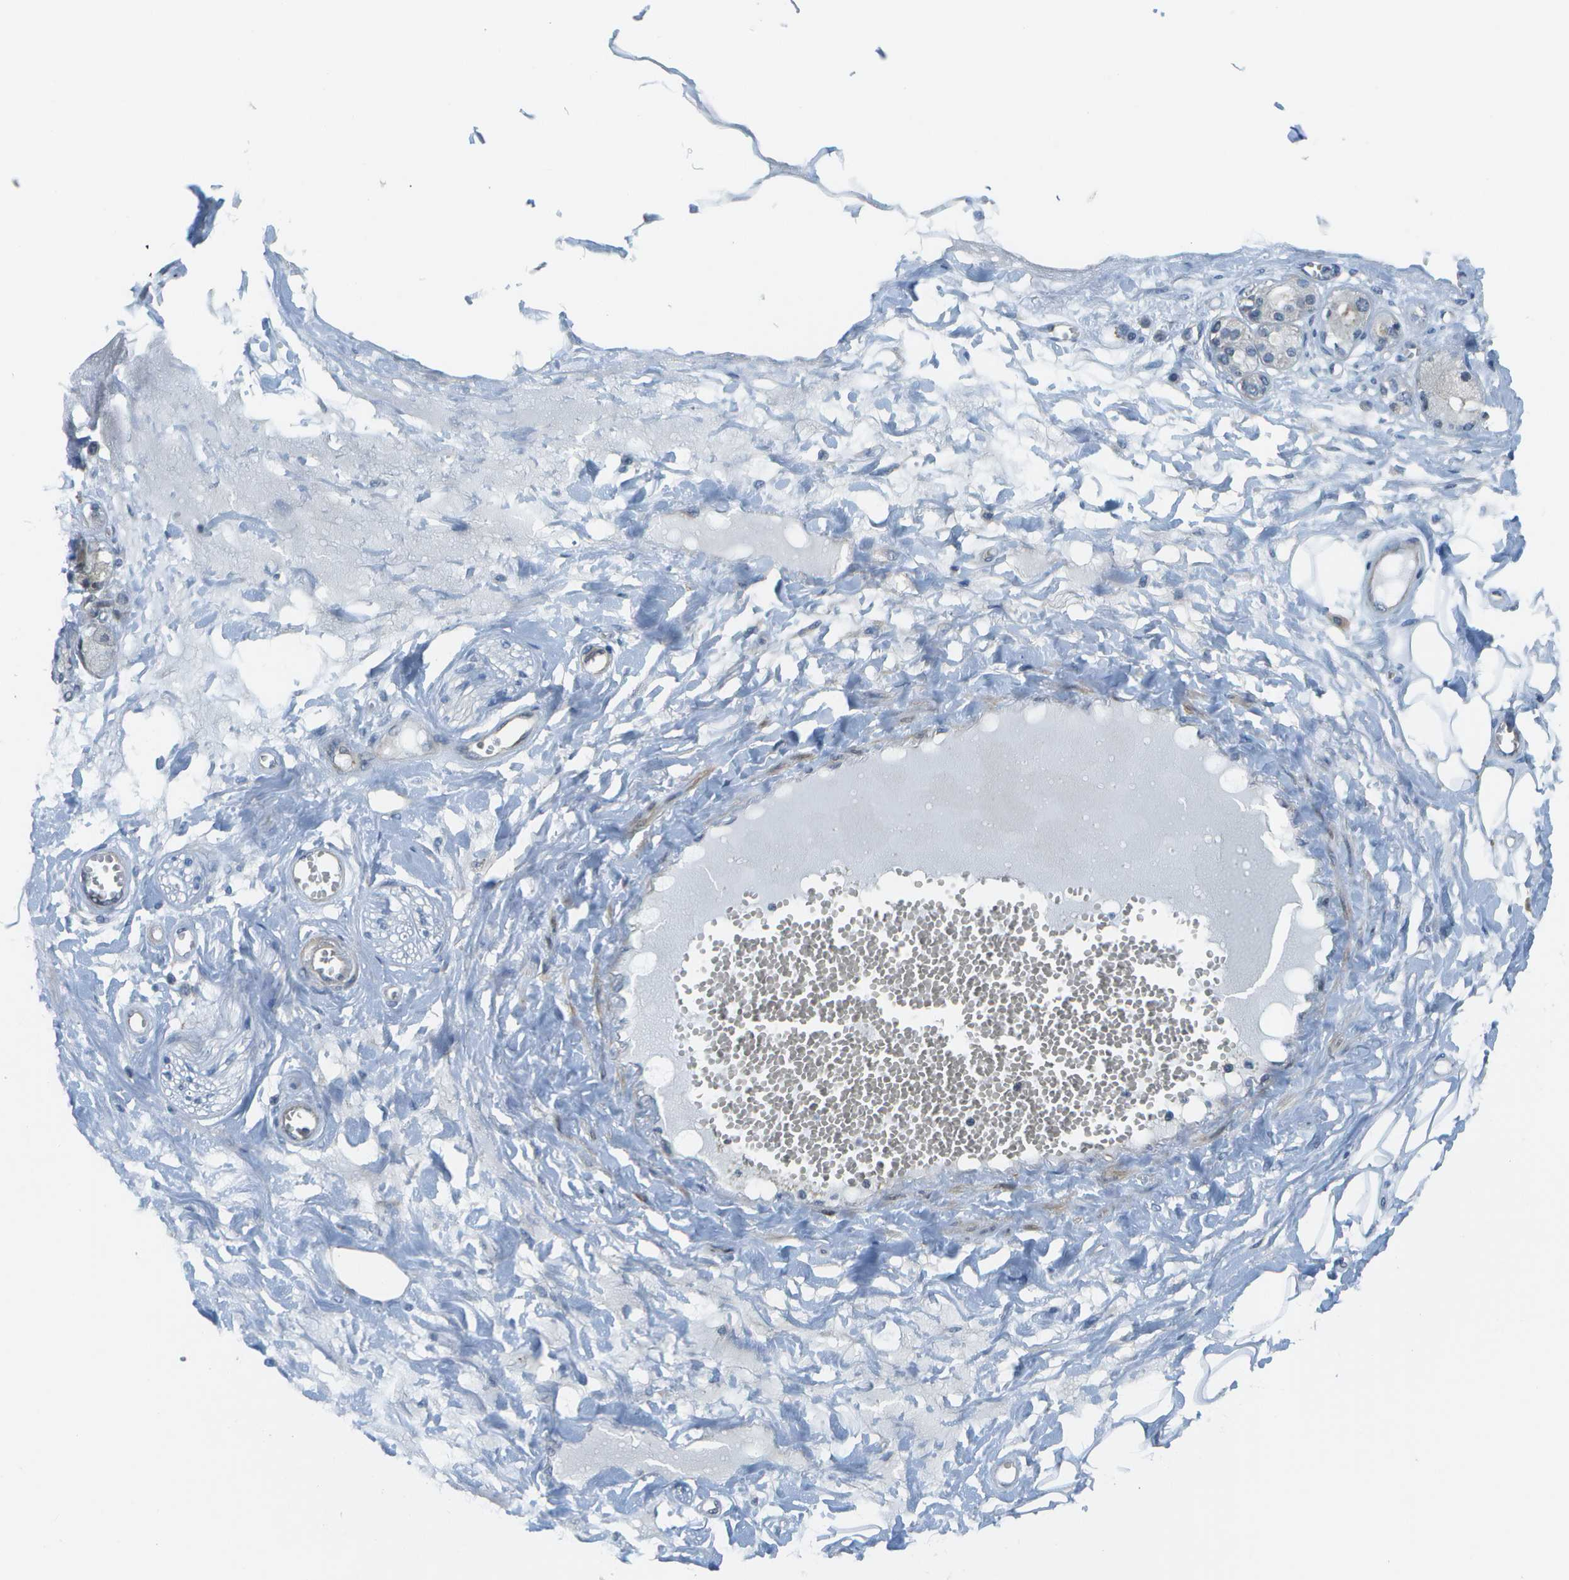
{"staining": {"intensity": "negative", "quantity": "none", "location": "none"}, "tissue": "adipose tissue", "cell_type": "Adipocytes", "image_type": "normal", "snomed": [{"axis": "morphology", "description": "Normal tissue, NOS"}, {"axis": "morphology", "description": "Inflammation, NOS"}, {"axis": "topography", "description": "Salivary gland"}, {"axis": "topography", "description": "Peripheral nerve tissue"}], "caption": "This is an immunohistochemistry histopathology image of unremarkable adipose tissue. There is no expression in adipocytes.", "gene": "ENPP5", "patient": {"sex": "female", "age": 75}}